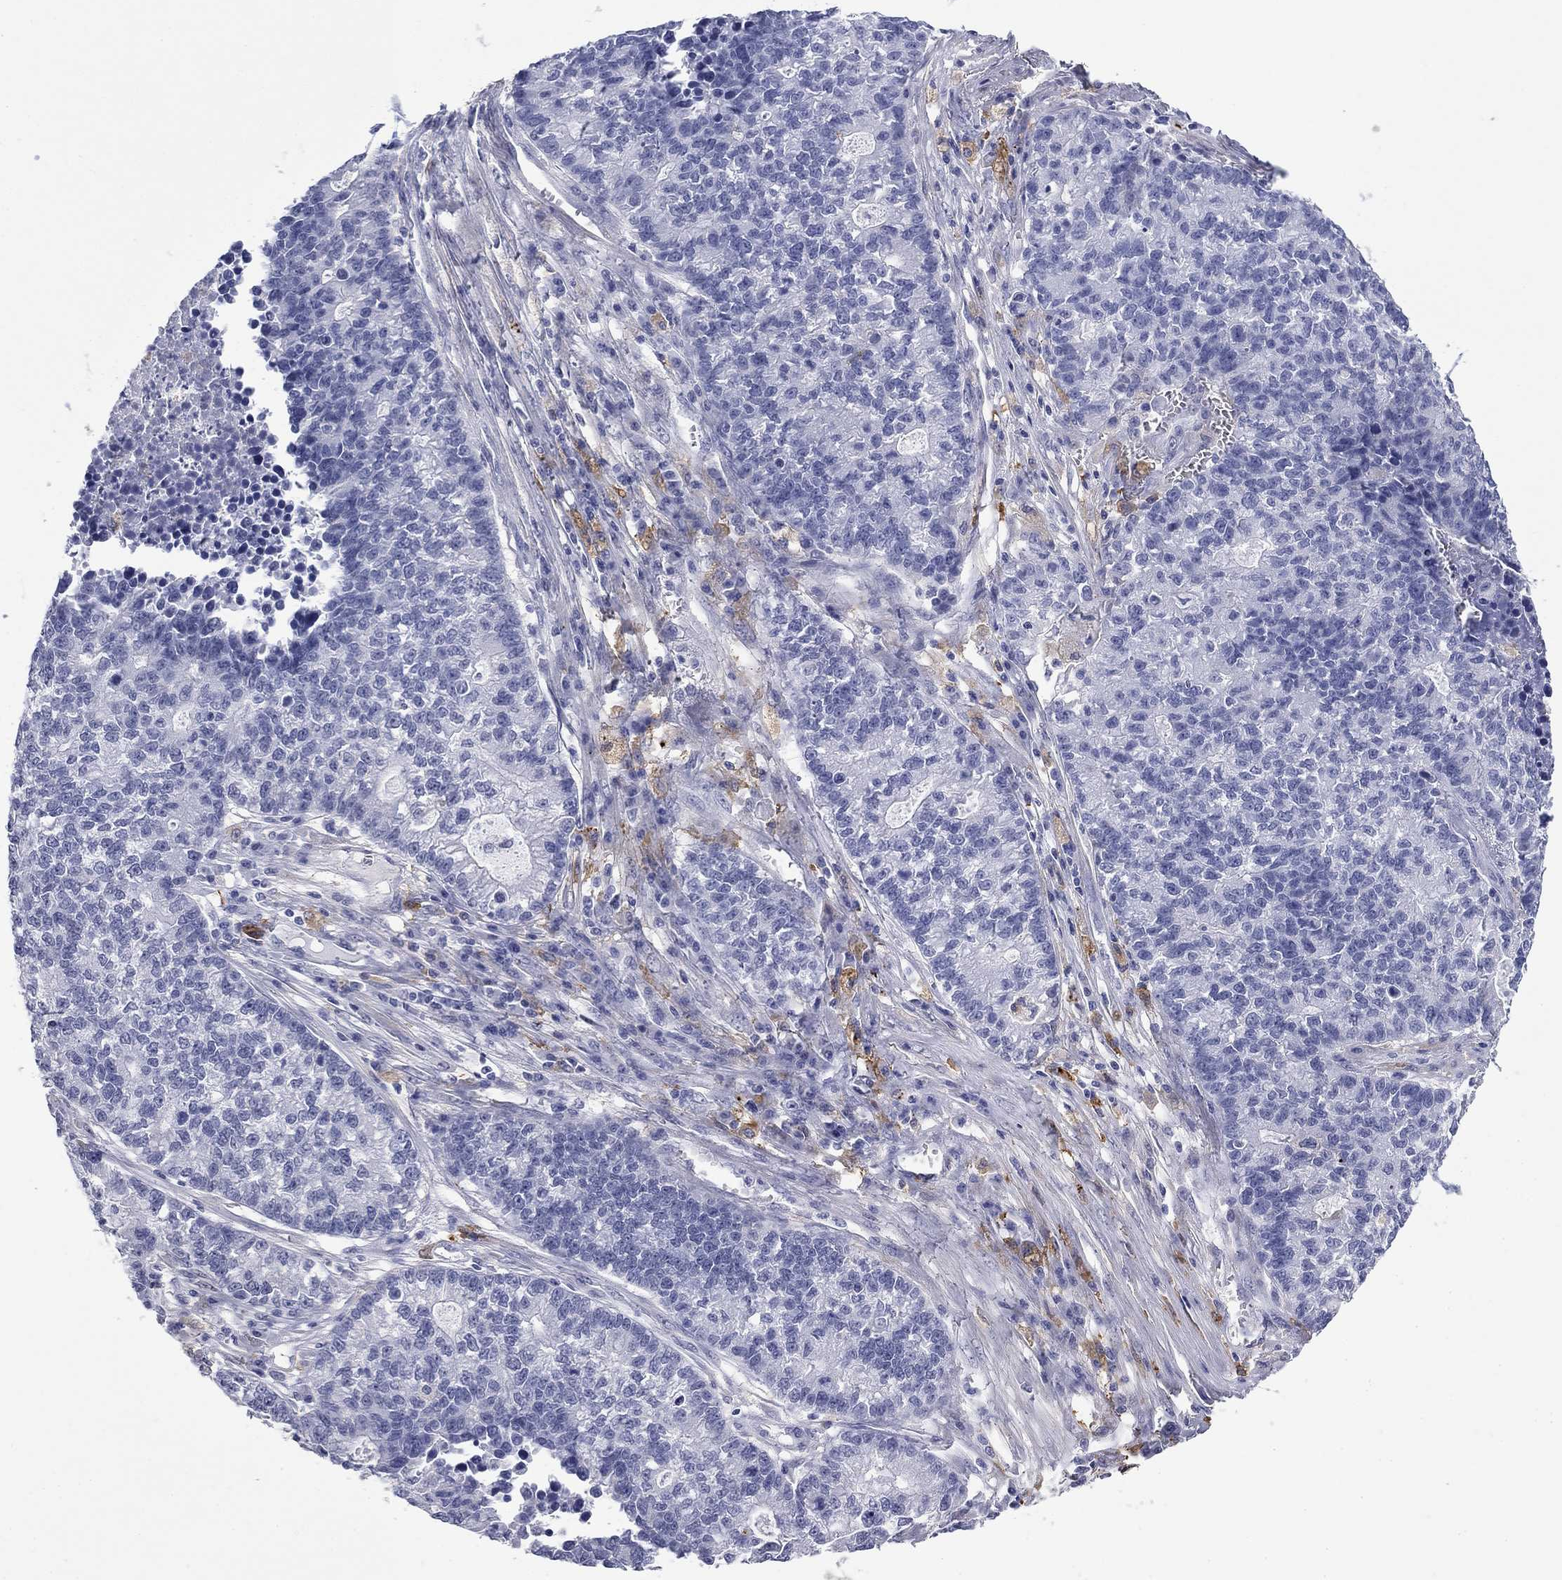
{"staining": {"intensity": "negative", "quantity": "none", "location": "none"}, "tissue": "lung cancer", "cell_type": "Tumor cells", "image_type": "cancer", "snomed": [{"axis": "morphology", "description": "Adenocarcinoma, NOS"}, {"axis": "topography", "description": "Lung"}], "caption": "This is an IHC image of lung adenocarcinoma. There is no positivity in tumor cells.", "gene": "BCL2L14", "patient": {"sex": "male", "age": 57}}